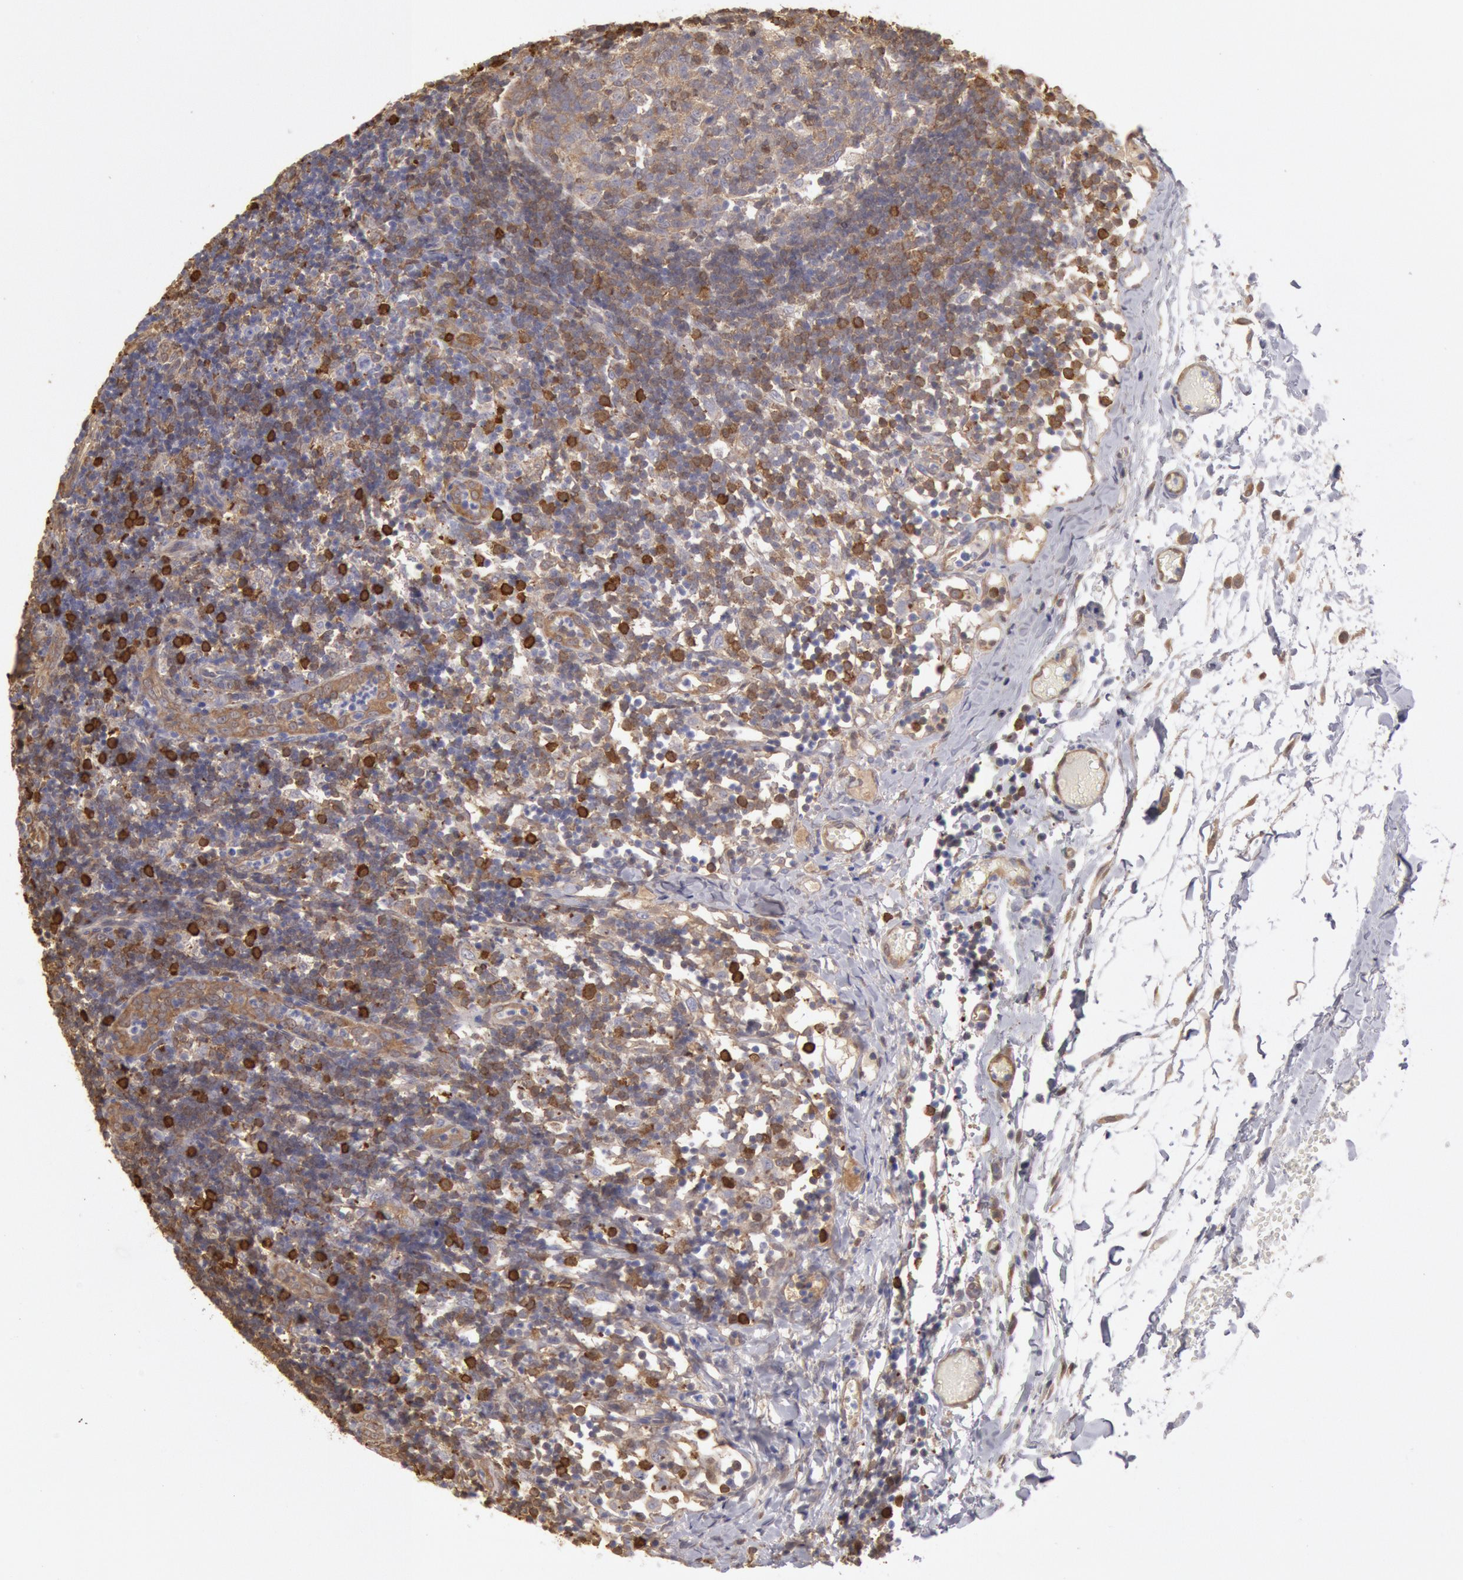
{"staining": {"intensity": "moderate", "quantity": "<25%", "location": "cytoplasmic/membranous"}, "tissue": "lymph node", "cell_type": "Germinal center cells", "image_type": "normal", "snomed": [{"axis": "morphology", "description": "Normal tissue, NOS"}, {"axis": "morphology", "description": "Inflammation, NOS"}, {"axis": "topography", "description": "Lymph node"}, {"axis": "topography", "description": "Salivary gland"}], "caption": "Immunohistochemistry (IHC) histopathology image of benign human lymph node stained for a protein (brown), which demonstrates low levels of moderate cytoplasmic/membranous positivity in about <25% of germinal center cells.", "gene": "CCDC50", "patient": {"sex": "male", "age": 3}}